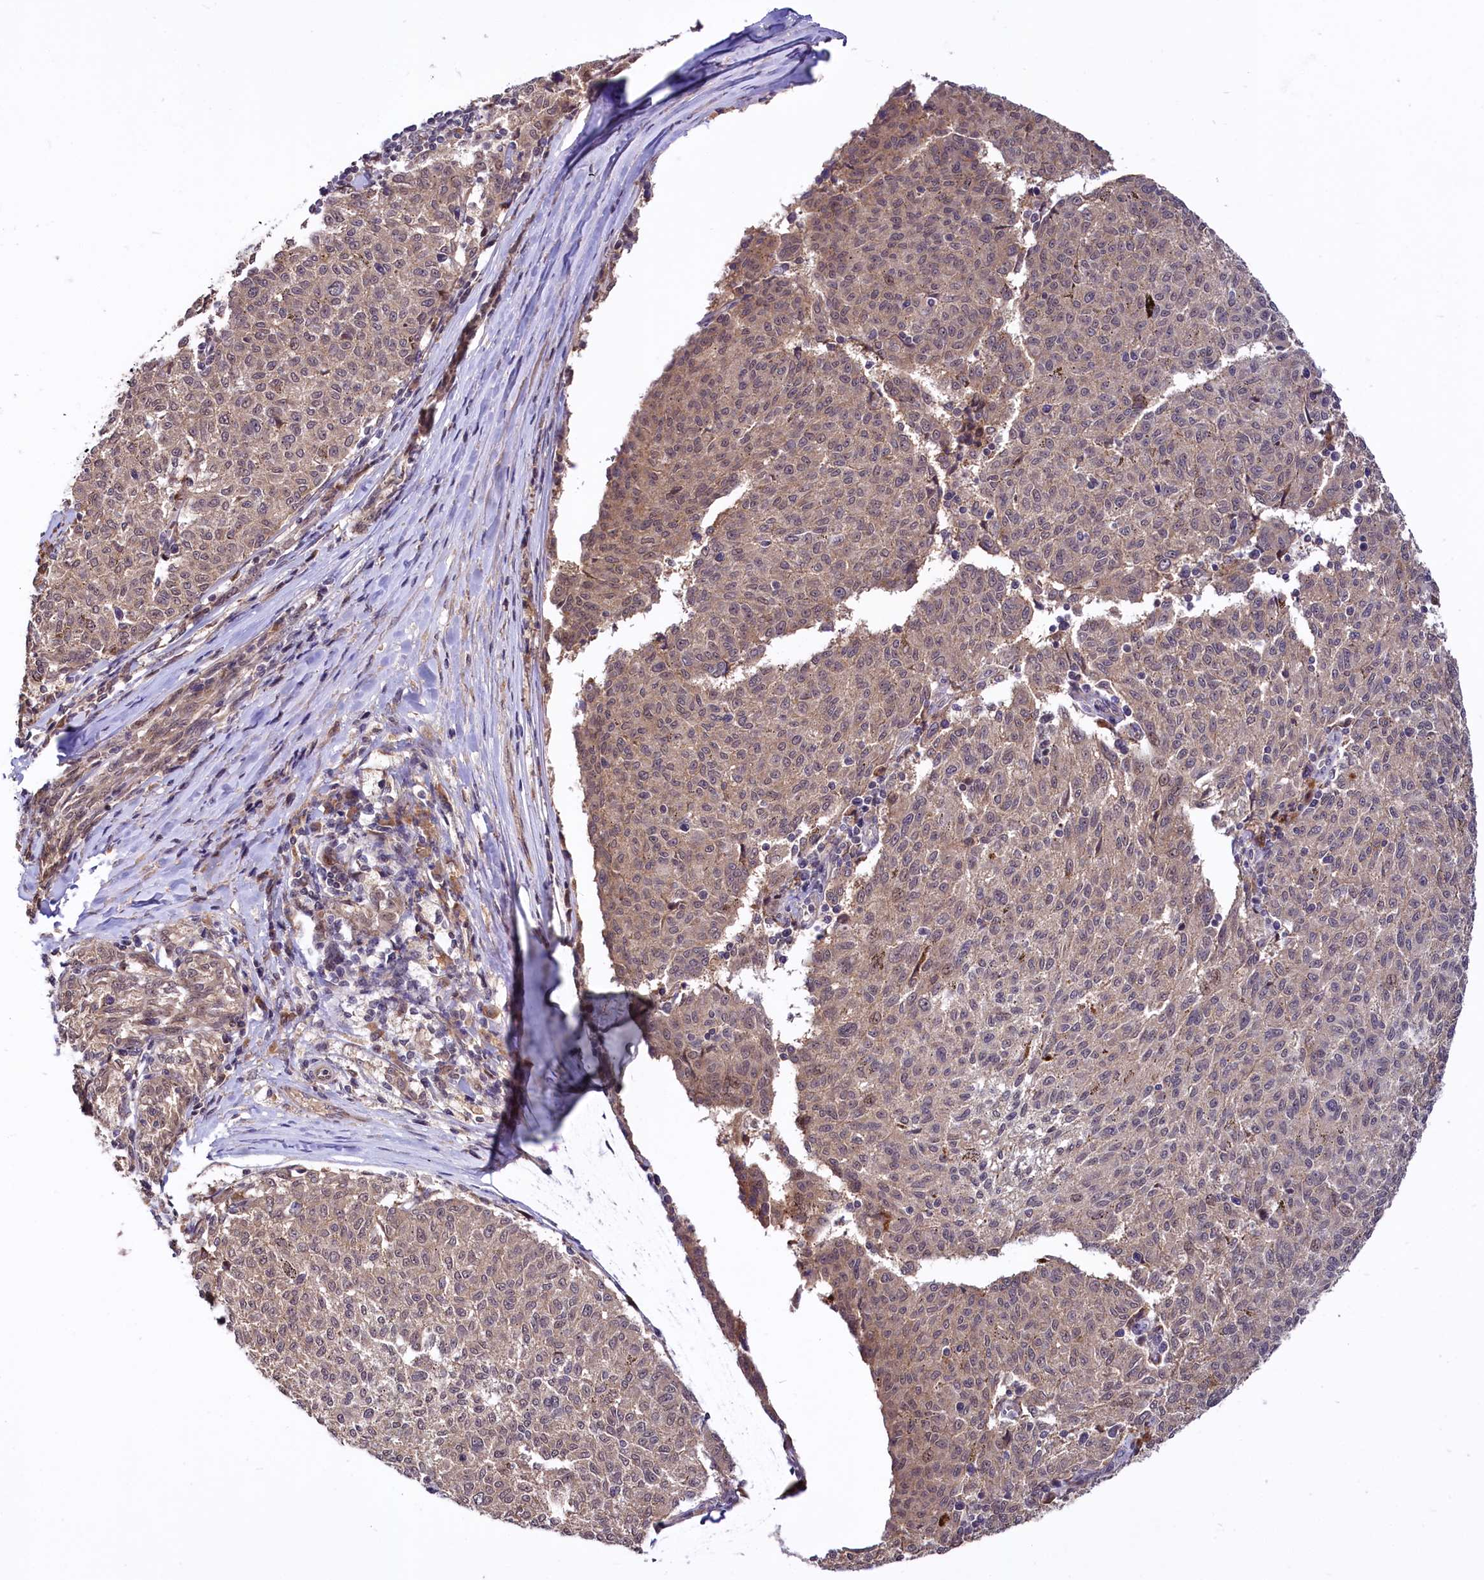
{"staining": {"intensity": "weak", "quantity": "25%-75%", "location": "cytoplasmic/membranous"}, "tissue": "melanoma", "cell_type": "Tumor cells", "image_type": "cancer", "snomed": [{"axis": "morphology", "description": "Malignant melanoma, NOS"}, {"axis": "topography", "description": "Skin"}], "caption": "DAB immunohistochemical staining of malignant melanoma shows weak cytoplasmic/membranous protein staining in approximately 25%-75% of tumor cells. Immunohistochemistry stains the protein of interest in brown and the nuclei are stained blue.", "gene": "UBE3A", "patient": {"sex": "female", "age": 72}}